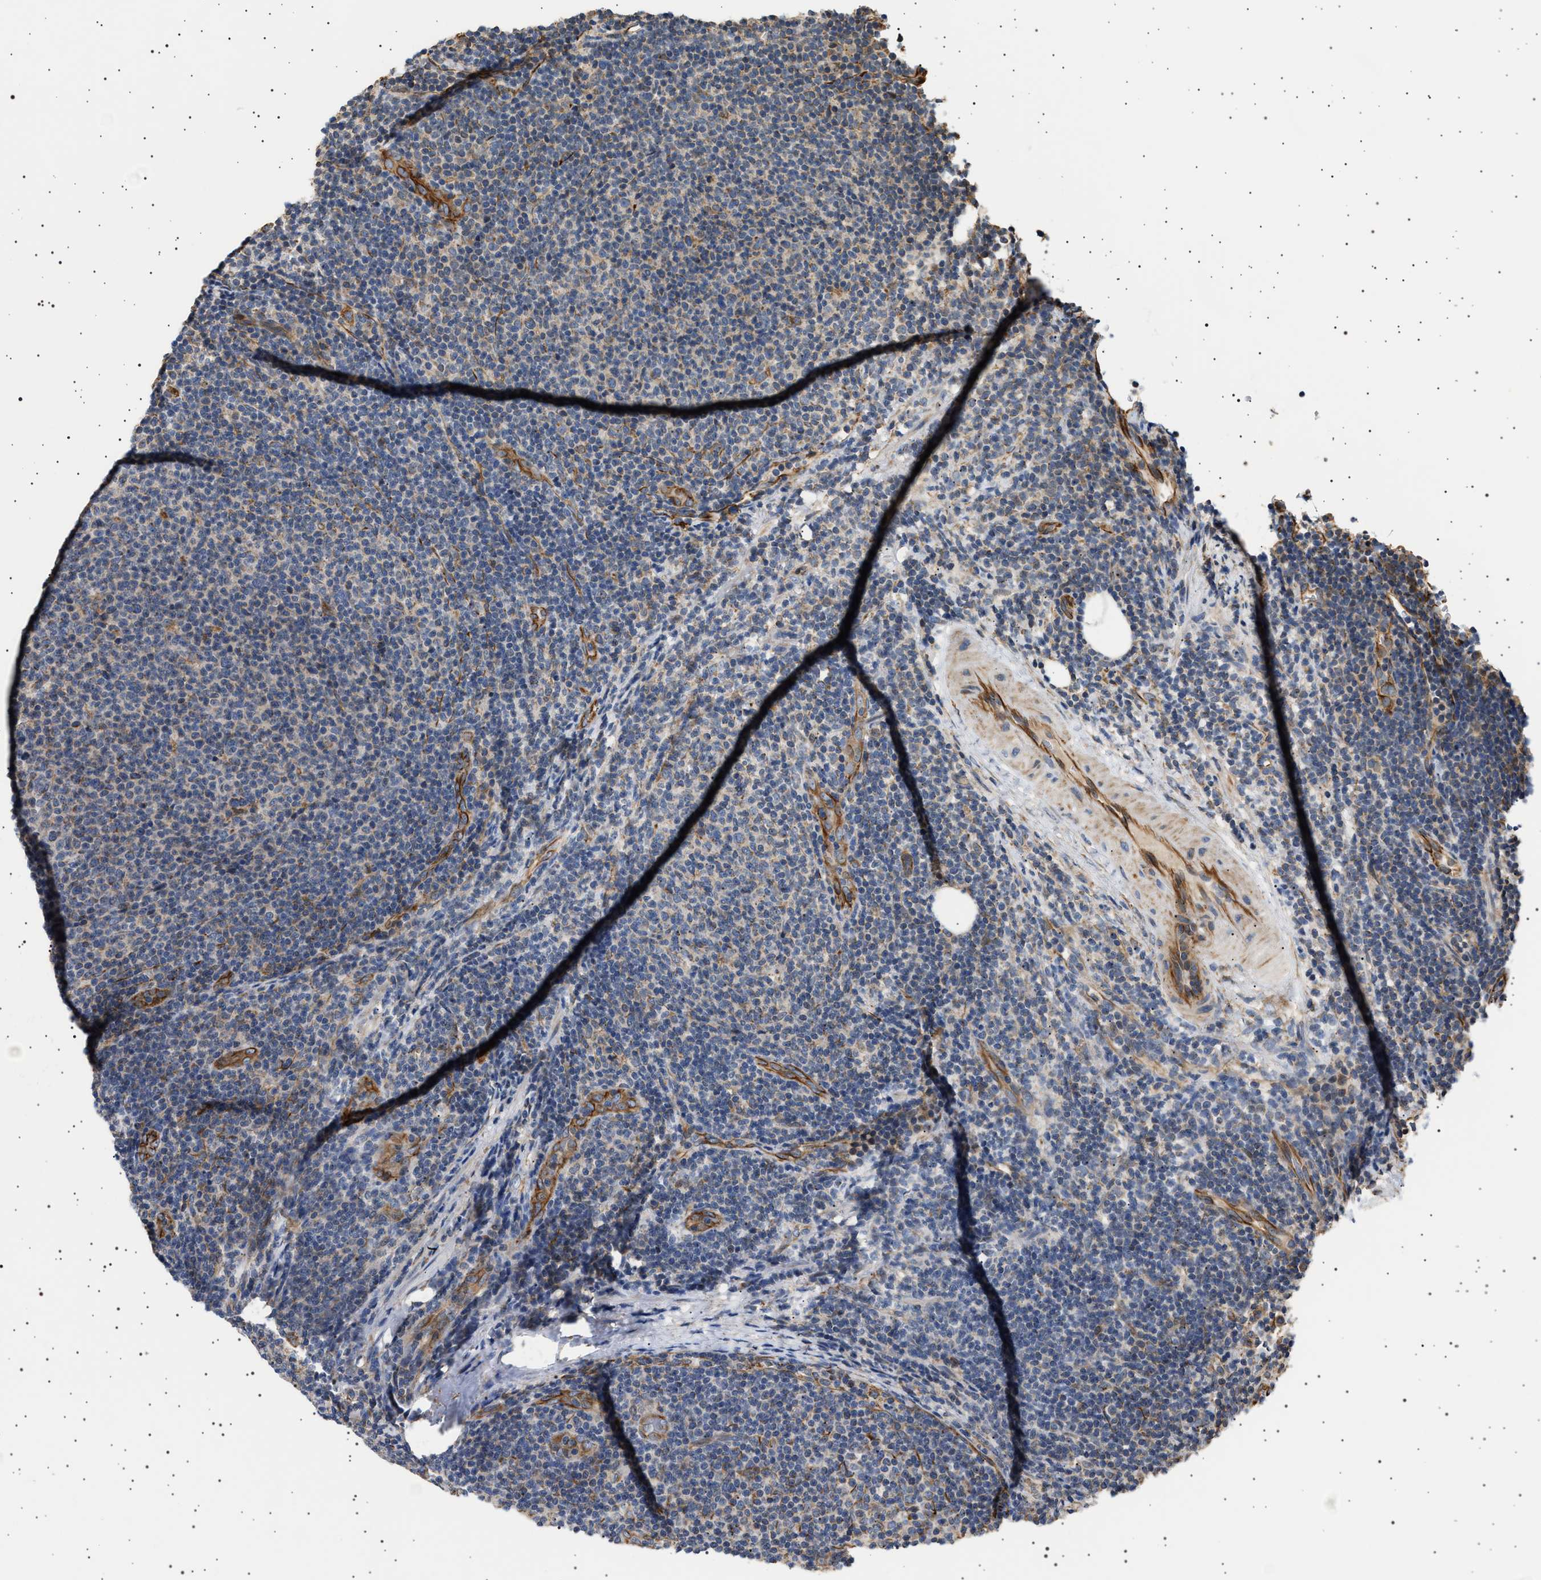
{"staining": {"intensity": "negative", "quantity": "none", "location": "none"}, "tissue": "lymphoma", "cell_type": "Tumor cells", "image_type": "cancer", "snomed": [{"axis": "morphology", "description": "Malignant lymphoma, non-Hodgkin's type, Low grade"}, {"axis": "topography", "description": "Lymph node"}], "caption": "Immunohistochemistry (IHC) of low-grade malignant lymphoma, non-Hodgkin's type shows no expression in tumor cells. Brightfield microscopy of immunohistochemistry stained with DAB (brown) and hematoxylin (blue), captured at high magnification.", "gene": "TRUB2", "patient": {"sex": "male", "age": 66}}